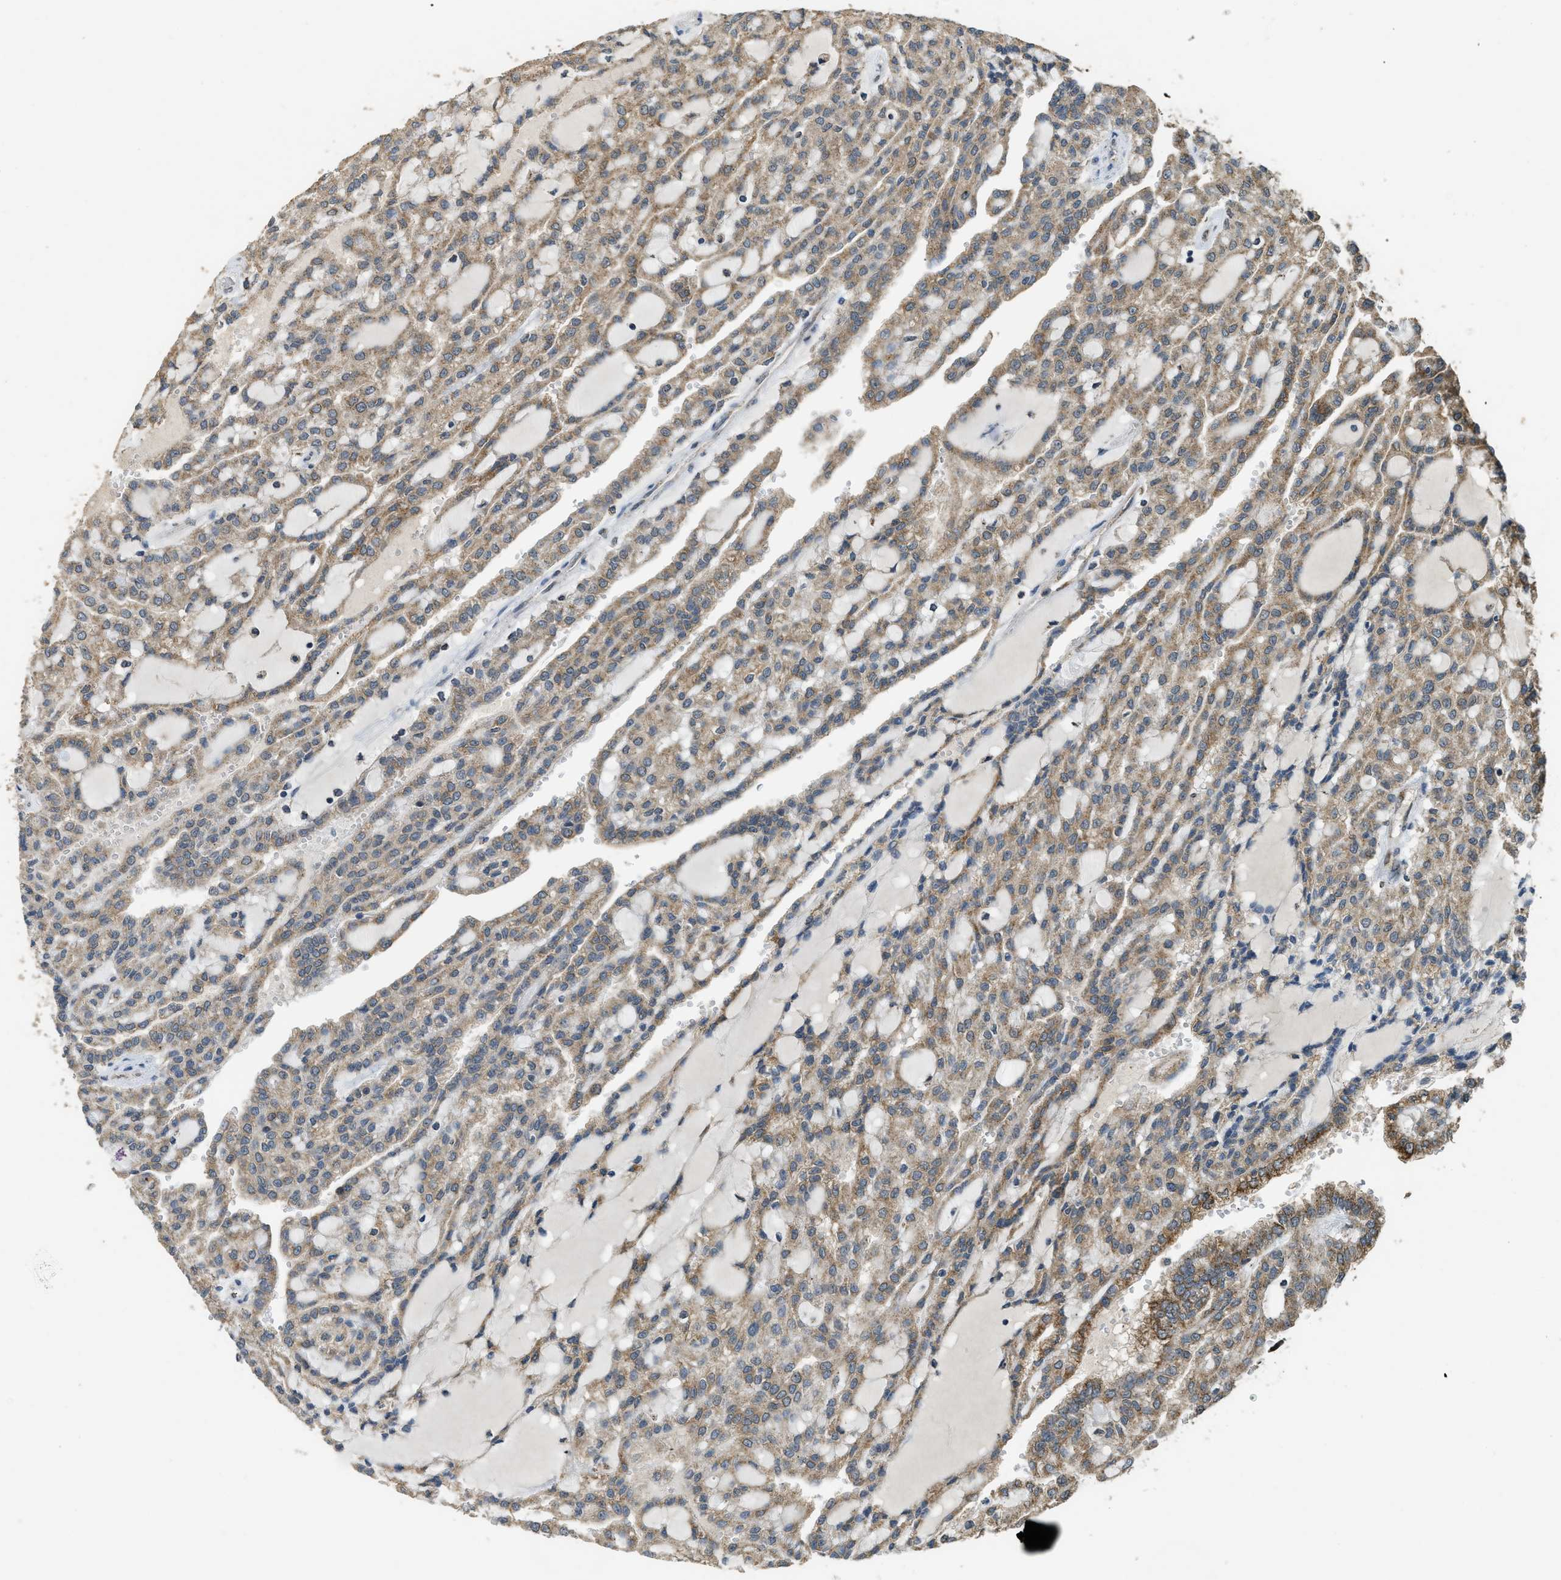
{"staining": {"intensity": "moderate", "quantity": ">75%", "location": "cytoplasmic/membranous"}, "tissue": "renal cancer", "cell_type": "Tumor cells", "image_type": "cancer", "snomed": [{"axis": "morphology", "description": "Adenocarcinoma, NOS"}, {"axis": "topography", "description": "Kidney"}], "caption": "Protein analysis of renal adenocarcinoma tissue shows moderate cytoplasmic/membranous staining in approximately >75% of tumor cells.", "gene": "IPO7", "patient": {"sex": "male", "age": 63}}